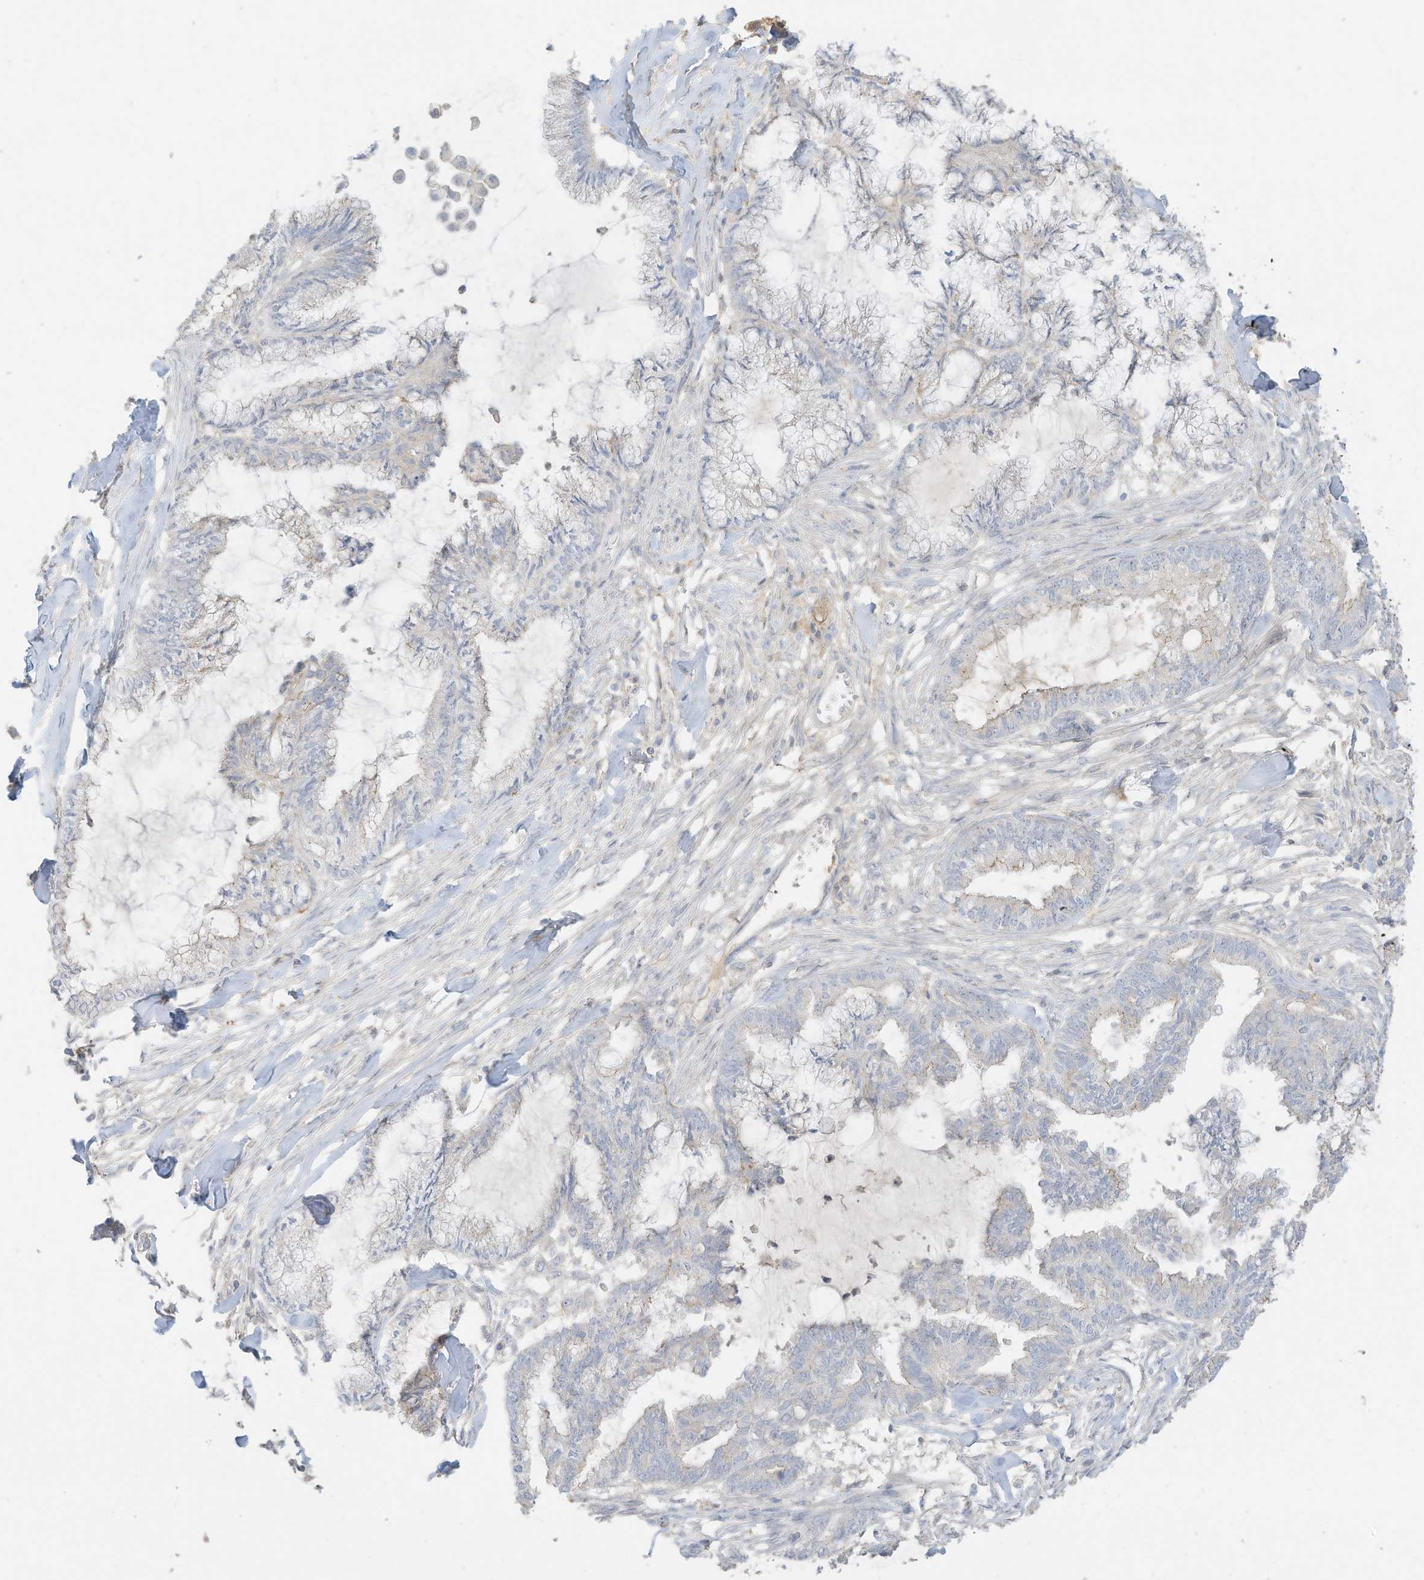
{"staining": {"intensity": "negative", "quantity": "none", "location": "none"}, "tissue": "endometrial cancer", "cell_type": "Tumor cells", "image_type": "cancer", "snomed": [{"axis": "morphology", "description": "Adenocarcinoma, NOS"}, {"axis": "topography", "description": "Endometrium"}], "caption": "A histopathology image of adenocarcinoma (endometrial) stained for a protein demonstrates no brown staining in tumor cells.", "gene": "ZBTB41", "patient": {"sex": "female", "age": 86}}